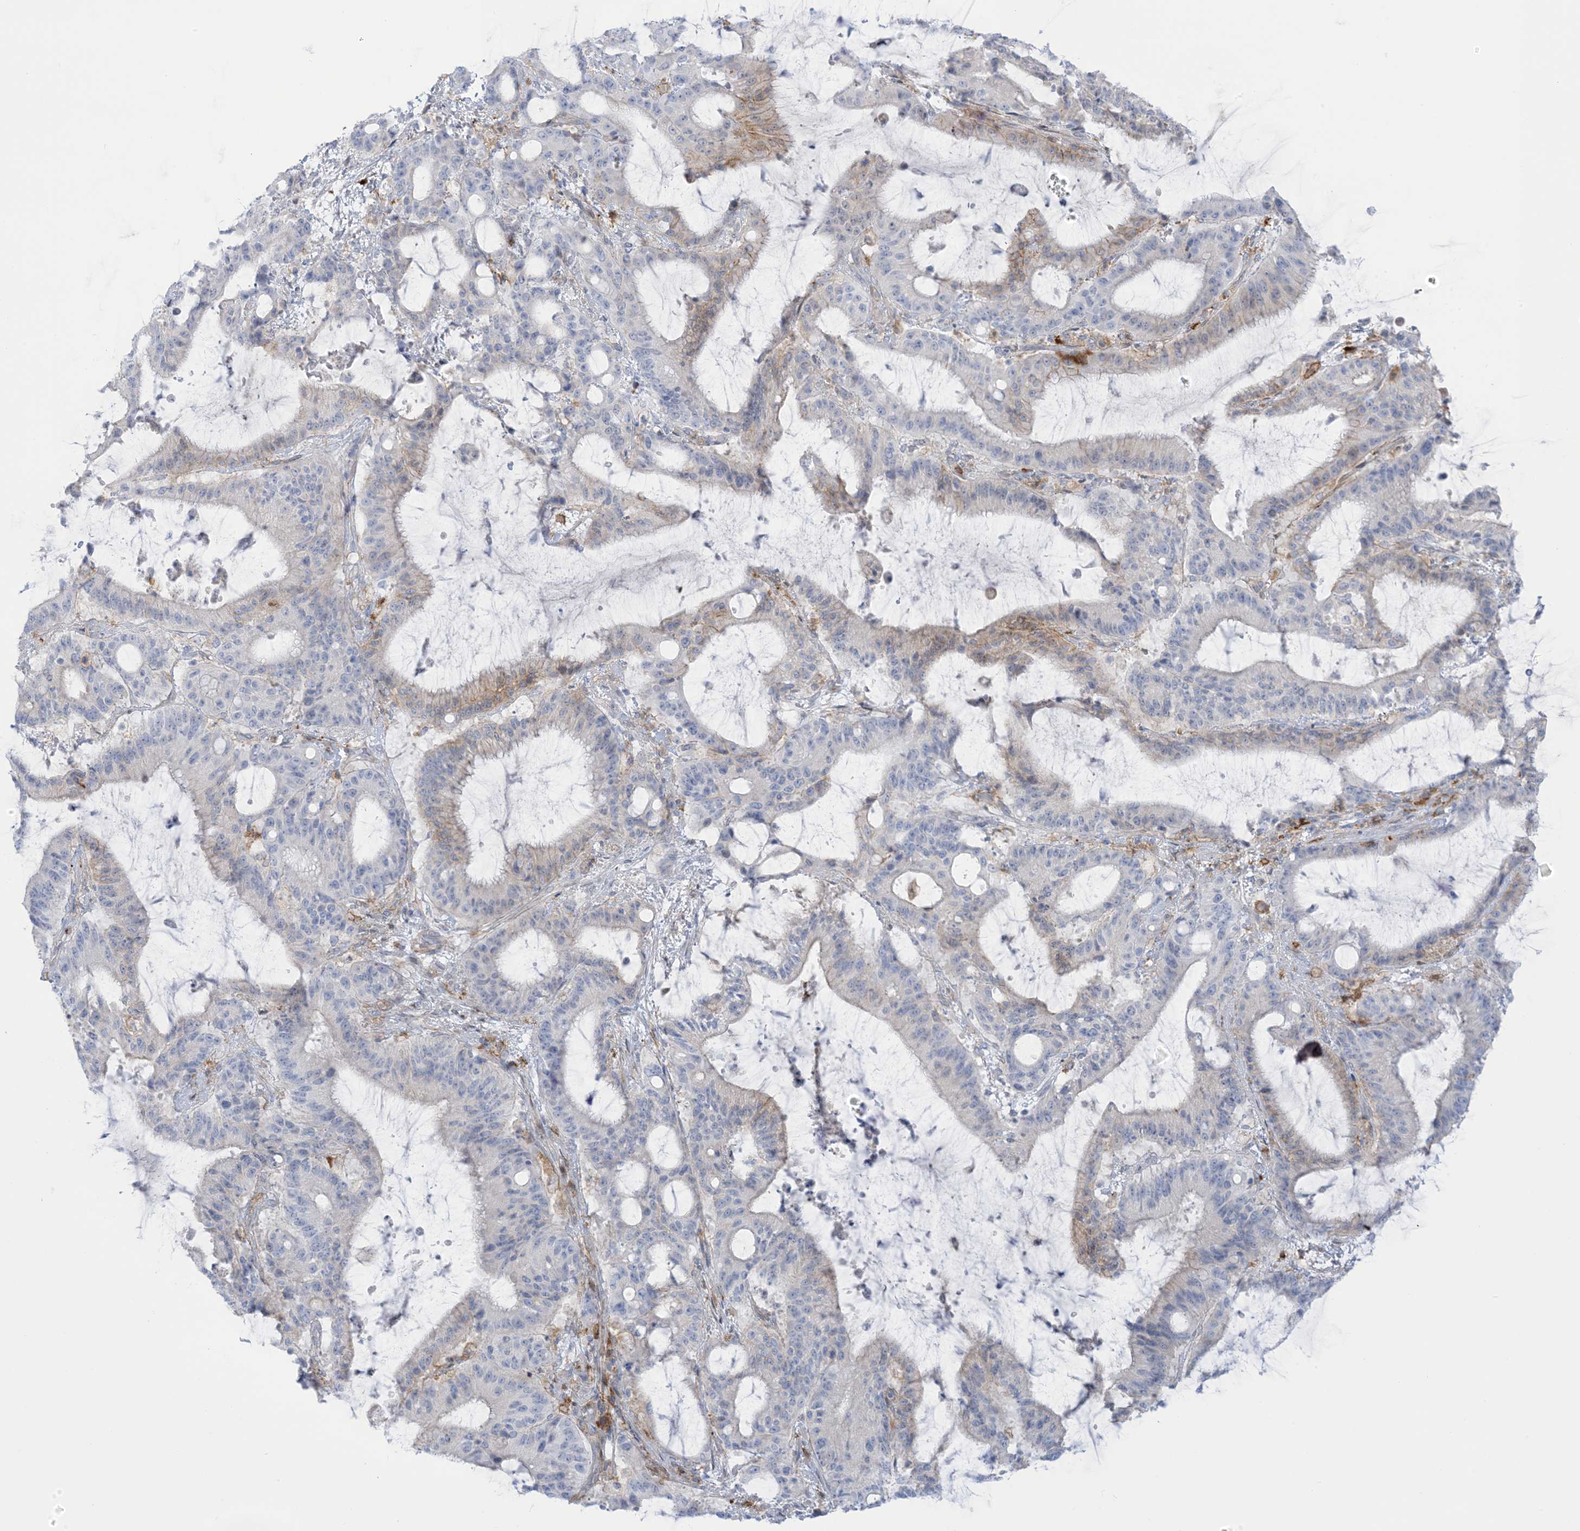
{"staining": {"intensity": "weak", "quantity": "<25%", "location": "cytoplasmic/membranous"}, "tissue": "liver cancer", "cell_type": "Tumor cells", "image_type": "cancer", "snomed": [{"axis": "morphology", "description": "Normal tissue, NOS"}, {"axis": "morphology", "description": "Cholangiocarcinoma"}, {"axis": "topography", "description": "Liver"}, {"axis": "topography", "description": "Peripheral nerve tissue"}], "caption": "Immunohistochemical staining of cholangiocarcinoma (liver) exhibits no significant expression in tumor cells.", "gene": "ICMT", "patient": {"sex": "female", "age": 73}}